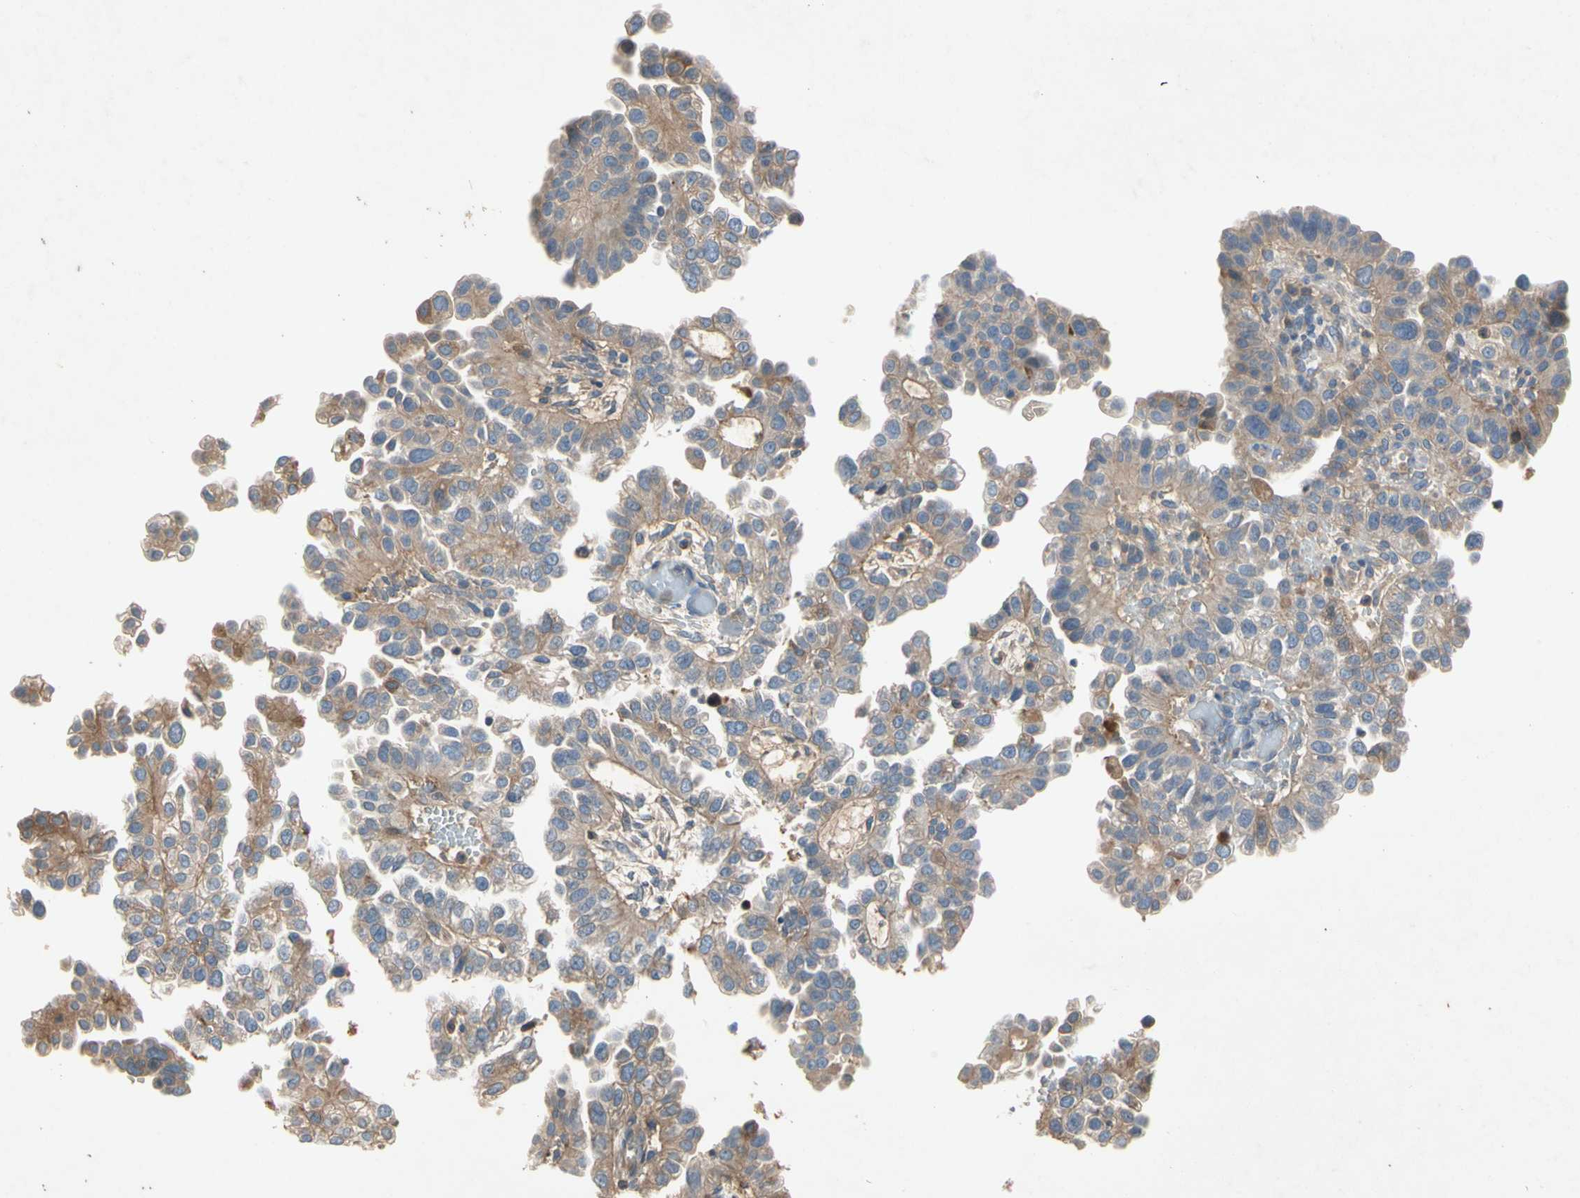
{"staining": {"intensity": "weak", "quantity": "<25%", "location": "cytoplasmic/membranous"}, "tissue": "endometrial cancer", "cell_type": "Tumor cells", "image_type": "cancer", "snomed": [{"axis": "morphology", "description": "Adenocarcinoma, NOS"}, {"axis": "topography", "description": "Endometrium"}], "caption": "An immunohistochemistry (IHC) histopathology image of adenocarcinoma (endometrial) is shown. There is no staining in tumor cells of adenocarcinoma (endometrial).", "gene": "CRTAC1", "patient": {"sex": "female", "age": 85}}